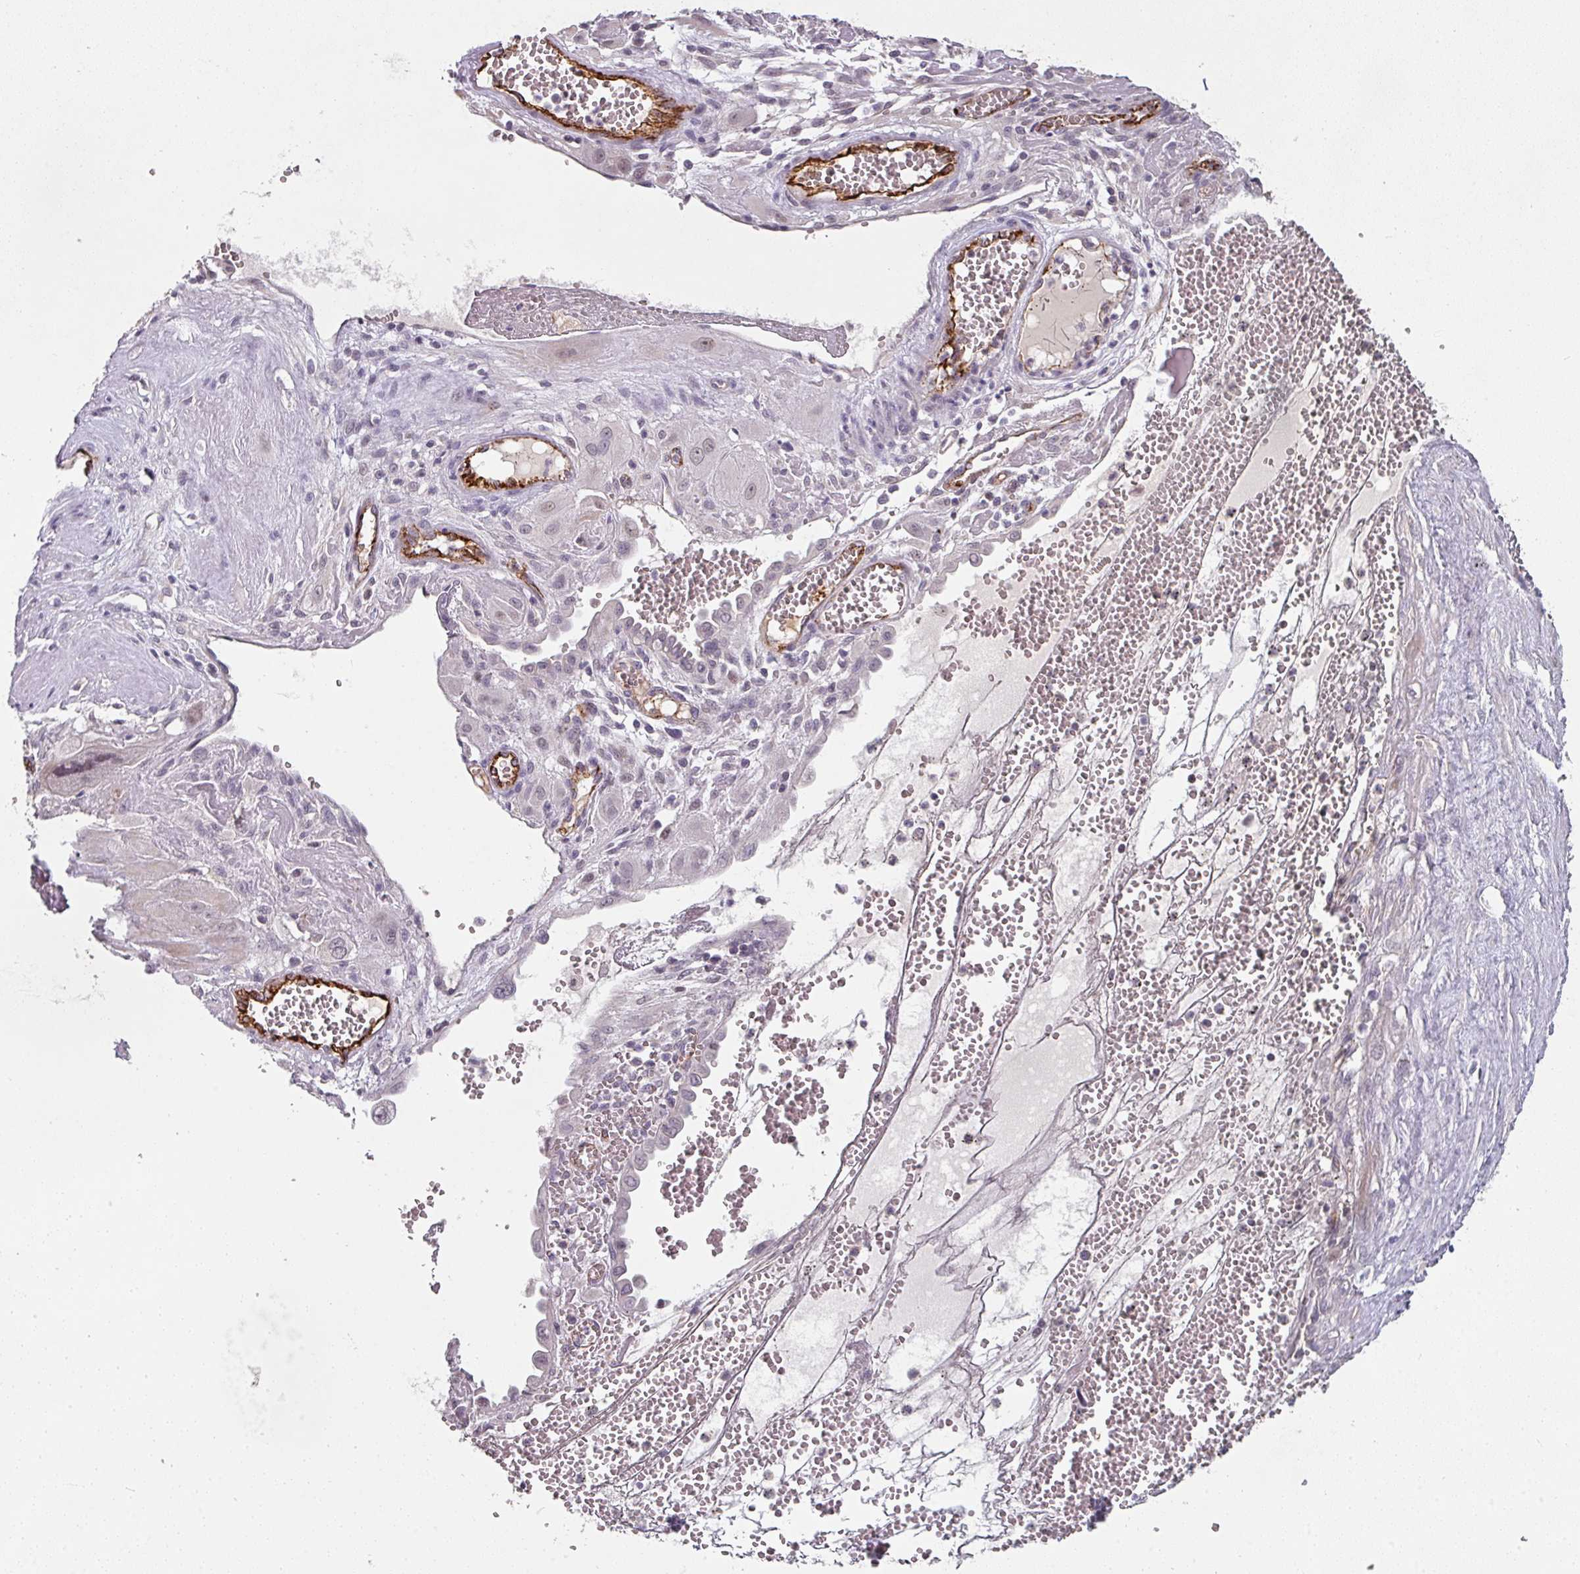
{"staining": {"intensity": "negative", "quantity": "none", "location": "none"}, "tissue": "cervical cancer", "cell_type": "Tumor cells", "image_type": "cancer", "snomed": [{"axis": "morphology", "description": "Squamous cell carcinoma, NOS"}, {"axis": "topography", "description": "Cervix"}], "caption": "Protein analysis of cervical squamous cell carcinoma demonstrates no significant expression in tumor cells.", "gene": "SIDT2", "patient": {"sex": "female", "age": 34}}